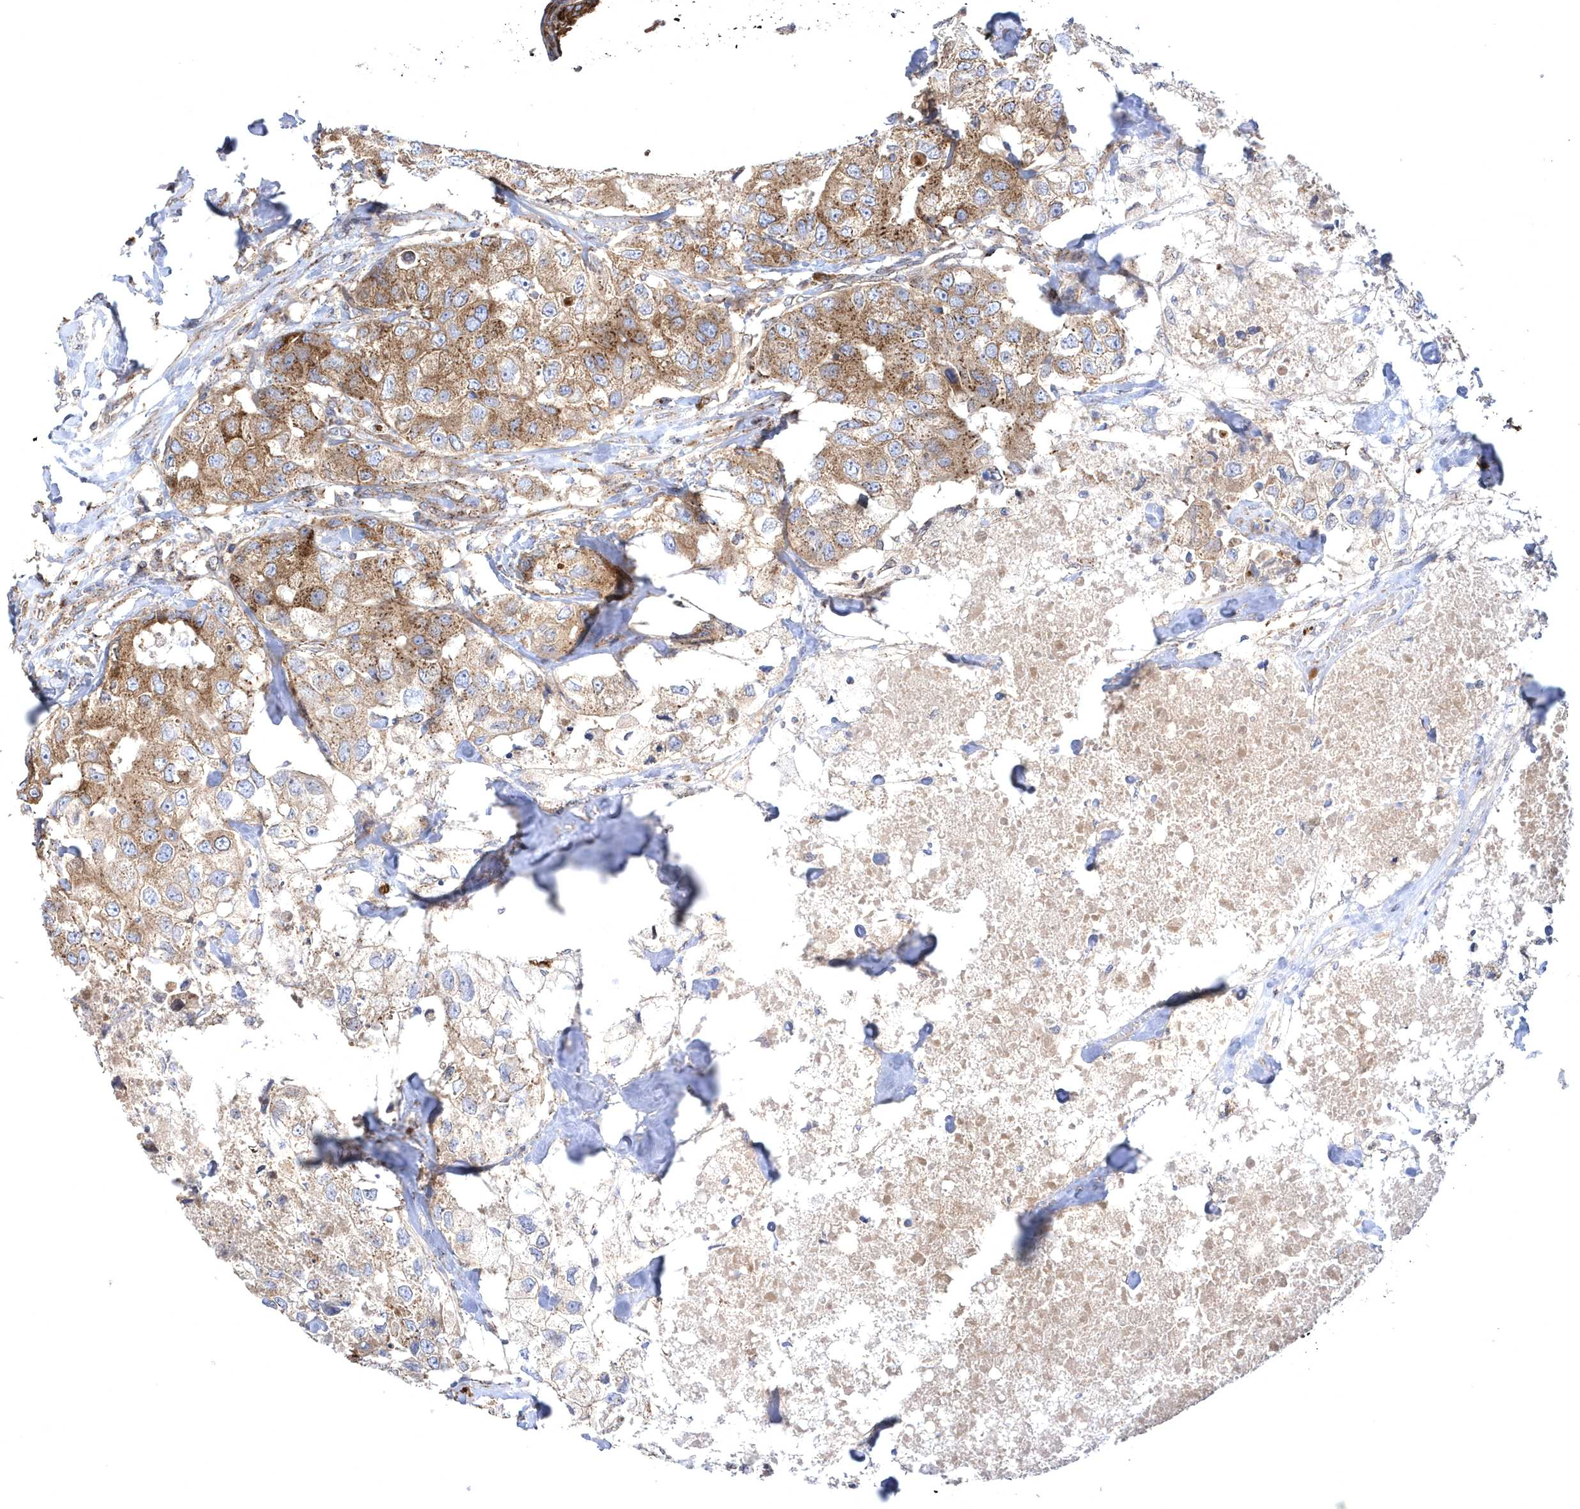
{"staining": {"intensity": "moderate", "quantity": ">75%", "location": "cytoplasmic/membranous"}, "tissue": "breast cancer", "cell_type": "Tumor cells", "image_type": "cancer", "snomed": [{"axis": "morphology", "description": "Duct carcinoma"}, {"axis": "topography", "description": "Breast"}], "caption": "This is a histology image of immunohistochemistry staining of breast invasive ductal carcinoma, which shows moderate positivity in the cytoplasmic/membranous of tumor cells.", "gene": "COPB2", "patient": {"sex": "female", "age": 62}}